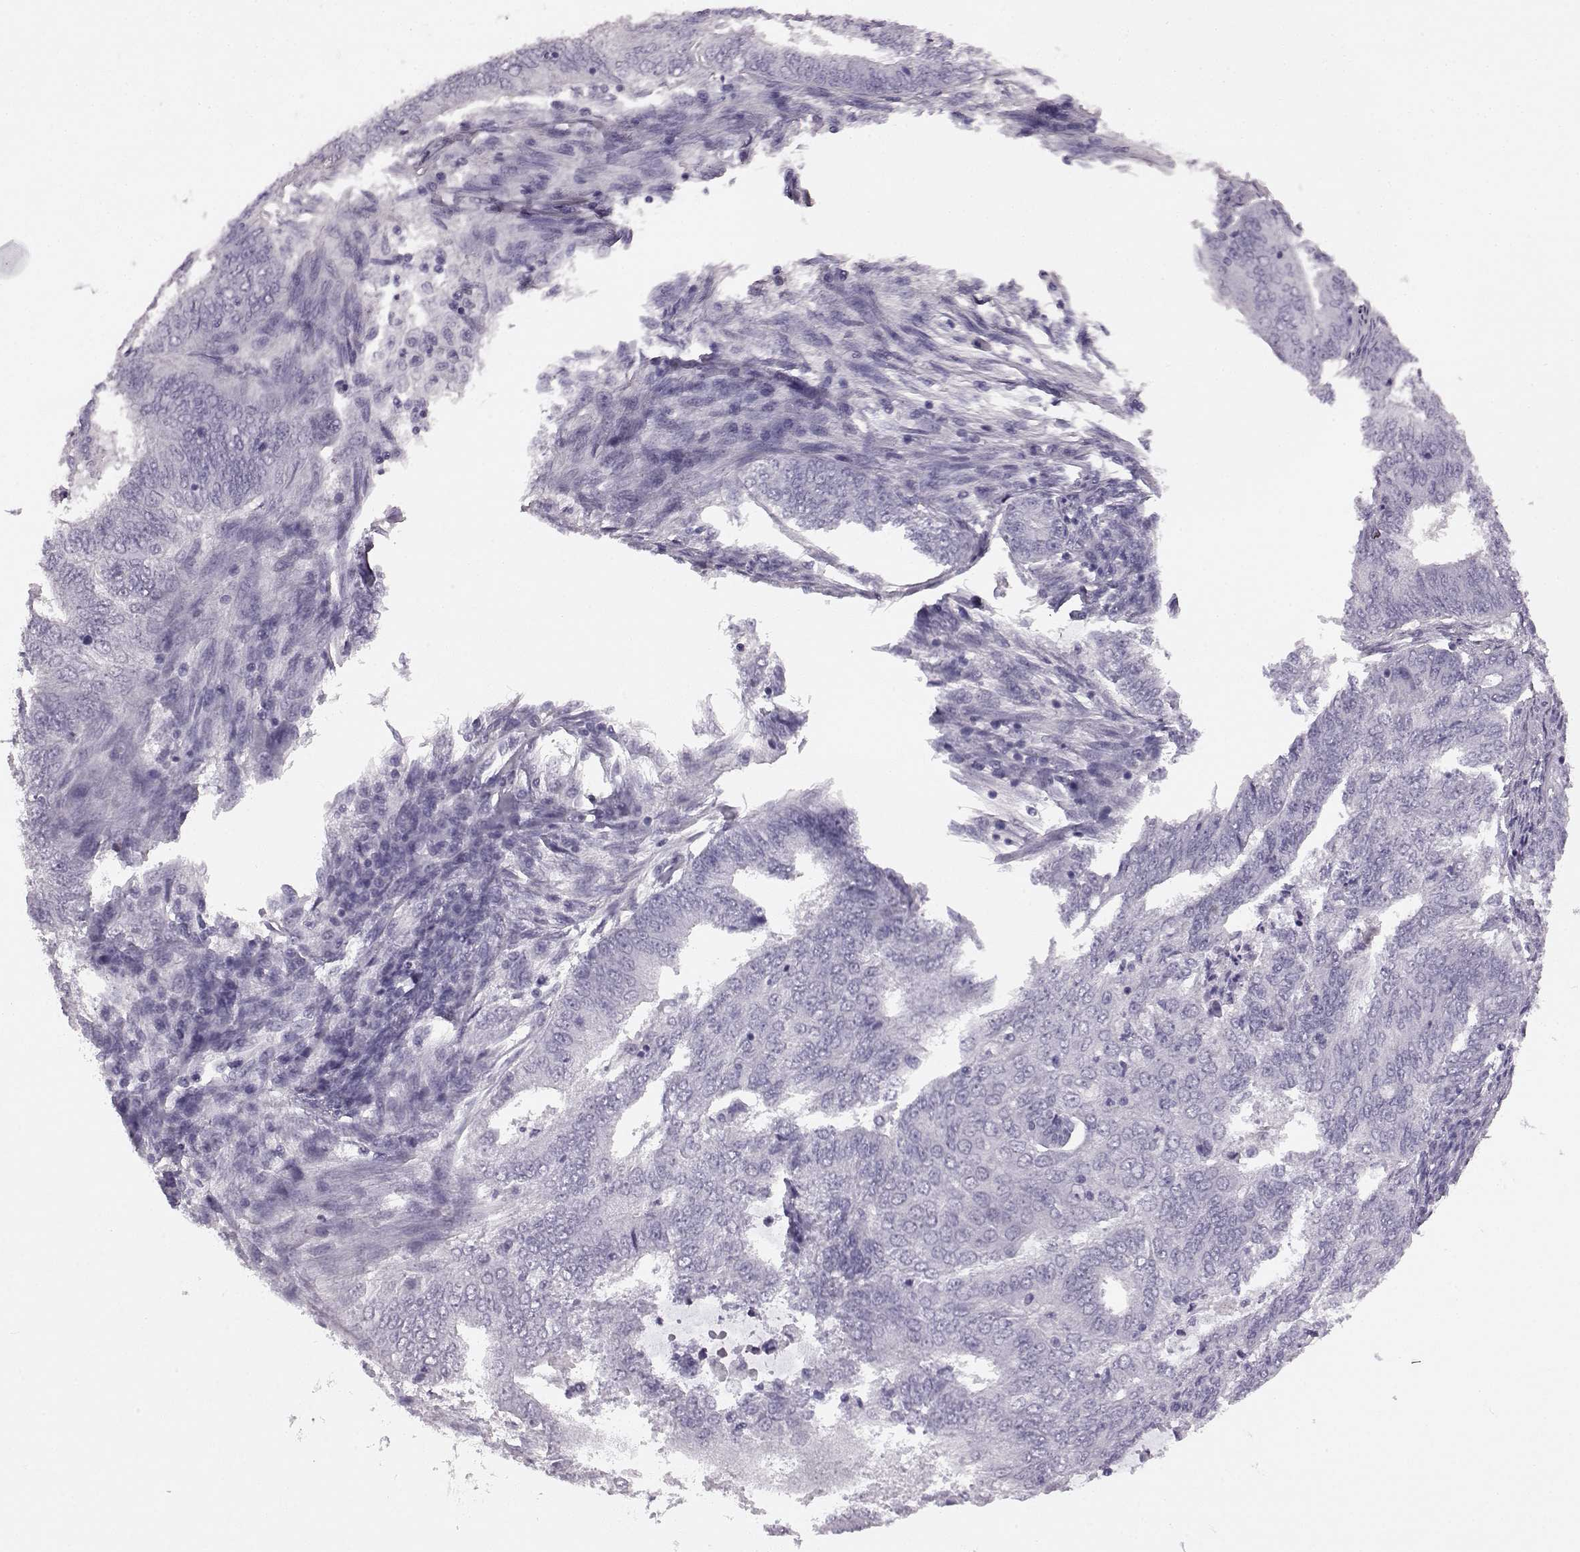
{"staining": {"intensity": "negative", "quantity": "none", "location": "none"}, "tissue": "endometrial cancer", "cell_type": "Tumor cells", "image_type": "cancer", "snomed": [{"axis": "morphology", "description": "Adenocarcinoma, NOS"}, {"axis": "topography", "description": "Endometrium"}], "caption": "IHC micrograph of neoplastic tissue: human endometrial cancer (adenocarcinoma) stained with DAB (3,3'-diaminobenzidine) reveals no significant protein staining in tumor cells. The staining is performed using DAB (3,3'-diaminobenzidine) brown chromogen with nuclei counter-stained in using hematoxylin.", "gene": "AIPL1", "patient": {"sex": "female", "age": 62}}